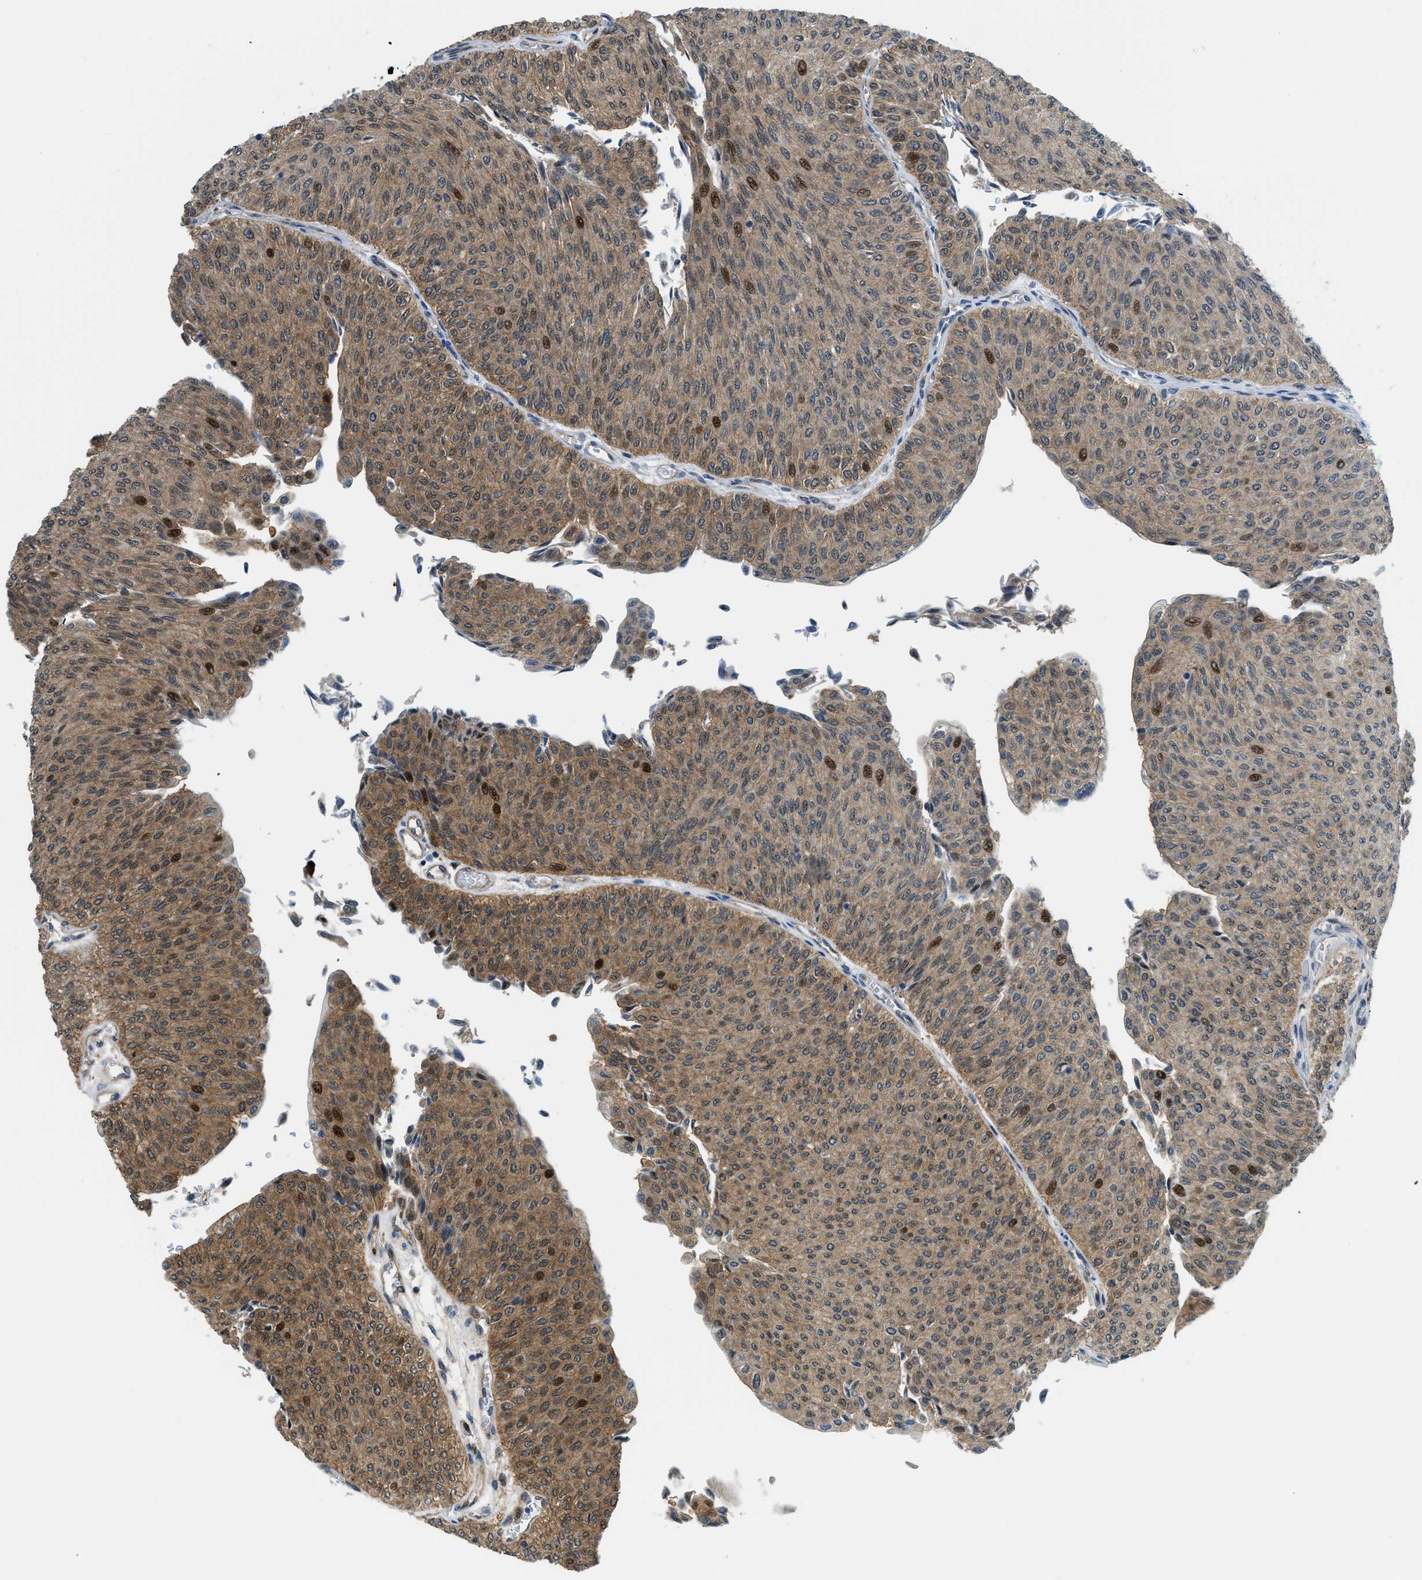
{"staining": {"intensity": "strong", "quantity": "<25%", "location": "cytoplasmic/membranous,nuclear"}, "tissue": "urothelial cancer", "cell_type": "Tumor cells", "image_type": "cancer", "snomed": [{"axis": "morphology", "description": "Urothelial carcinoma, Low grade"}, {"axis": "topography", "description": "Urinary bladder"}], "caption": "Immunohistochemistry (IHC) histopathology image of human urothelial cancer stained for a protein (brown), which exhibits medium levels of strong cytoplasmic/membranous and nuclear expression in approximately <25% of tumor cells.", "gene": "YWHAE", "patient": {"sex": "male", "age": 78}}